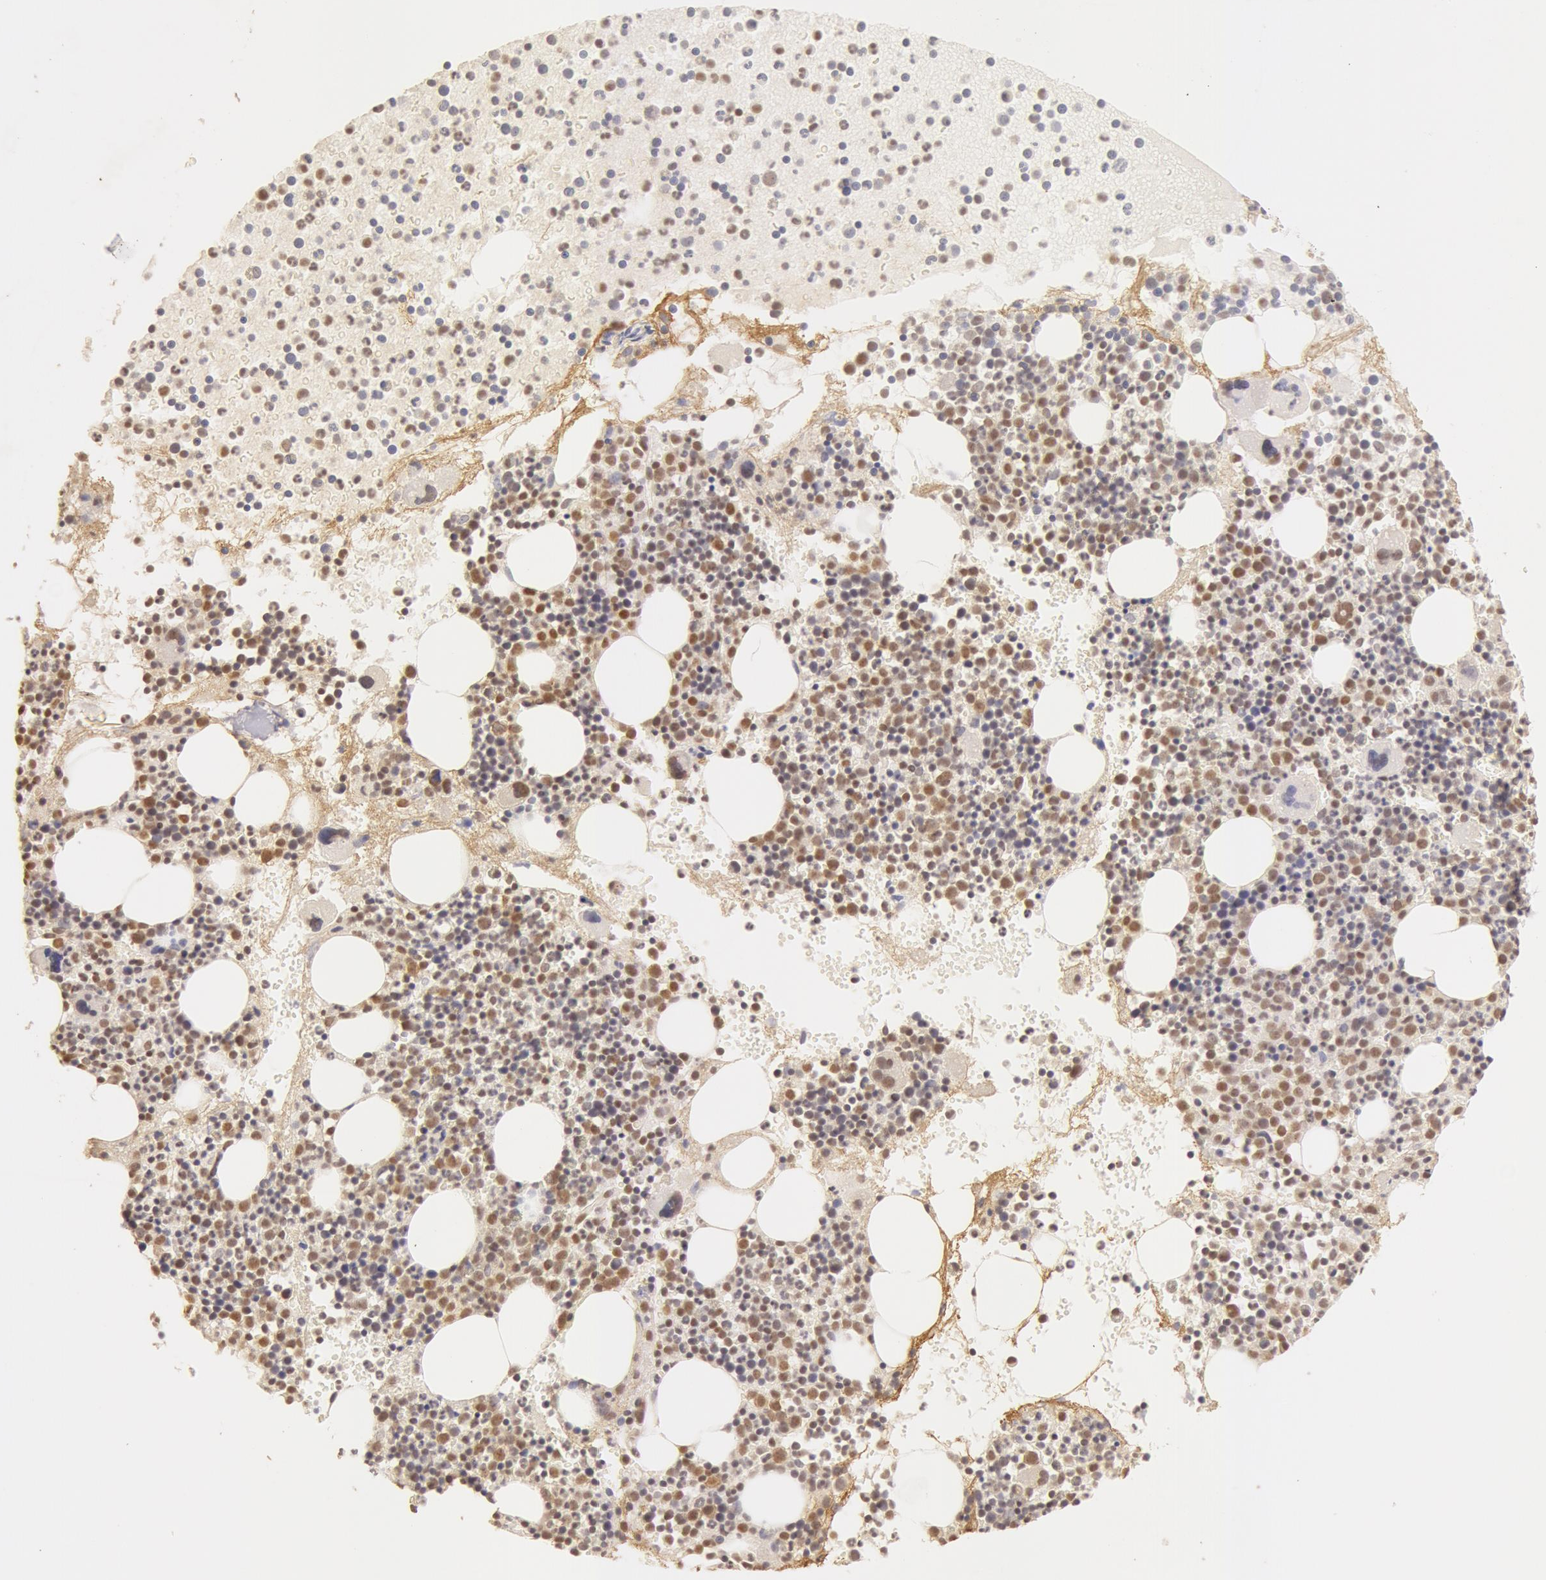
{"staining": {"intensity": "moderate", "quantity": "25%-75%", "location": "nuclear"}, "tissue": "bone marrow", "cell_type": "Hematopoietic cells", "image_type": "normal", "snomed": [{"axis": "morphology", "description": "Normal tissue, NOS"}, {"axis": "topography", "description": "Bone marrow"}], "caption": "Immunohistochemistry staining of benign bone marrow, which exhibits medium levels of moderate nuclear expression in about 25%-75% of hematopoietic cells indicating moderate nuclear protein positivity. The staining was performed using DAB (brown) for protein detection and nuclei were counterstained in hematoxylin (blue).", "gene": "SNRNP70", "patient": {"sex": "male", "age": 34}}